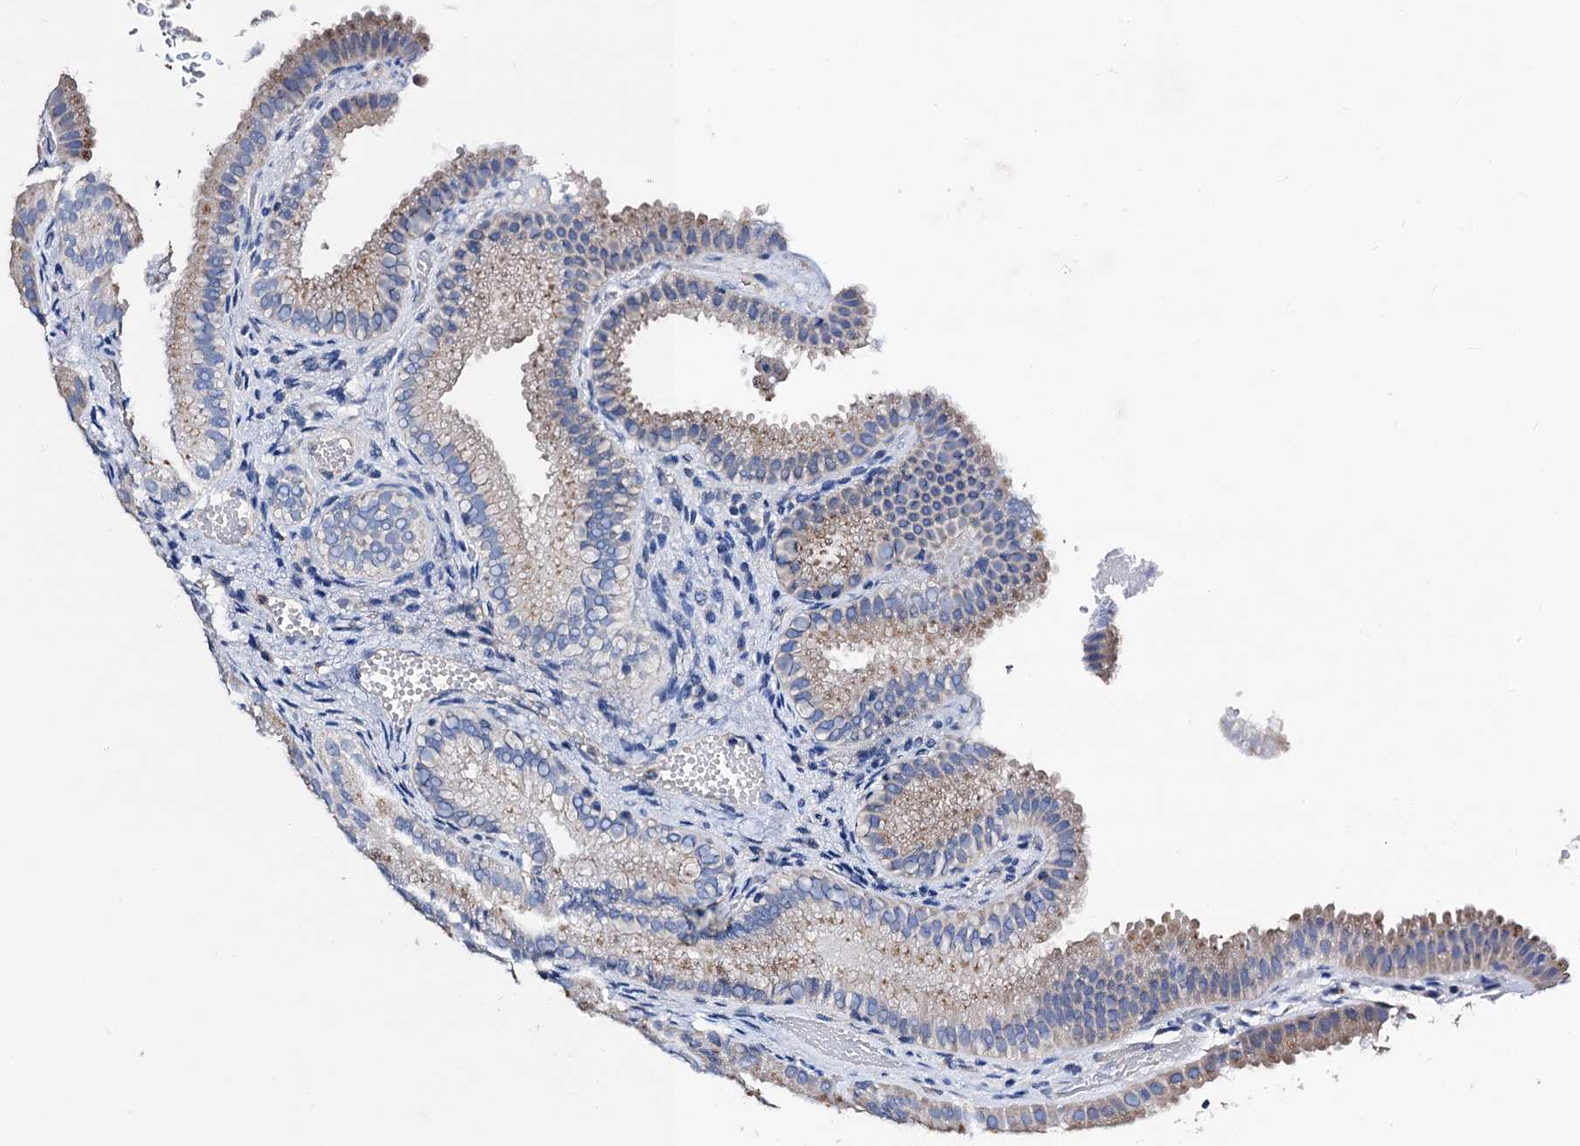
{"staining": {"intensity": "weak", "quantity": "<25%", "location": "cytoplasmic/membranous"}, "tissue": "gallbladder", "cell_type": "Glandular cells", "image_type": "normal", "snomed": [{"axis": "morphology", "description": "Normal tissue, NOS"}, {"axis": "topography", "description": "Gallbladder"}], "caption": "Gallbladder was stained to show a protein in brown. There is no significant expression in glandular cells.", "gene": "FREM3", "patient": {"sex": "female", "age": 30}}